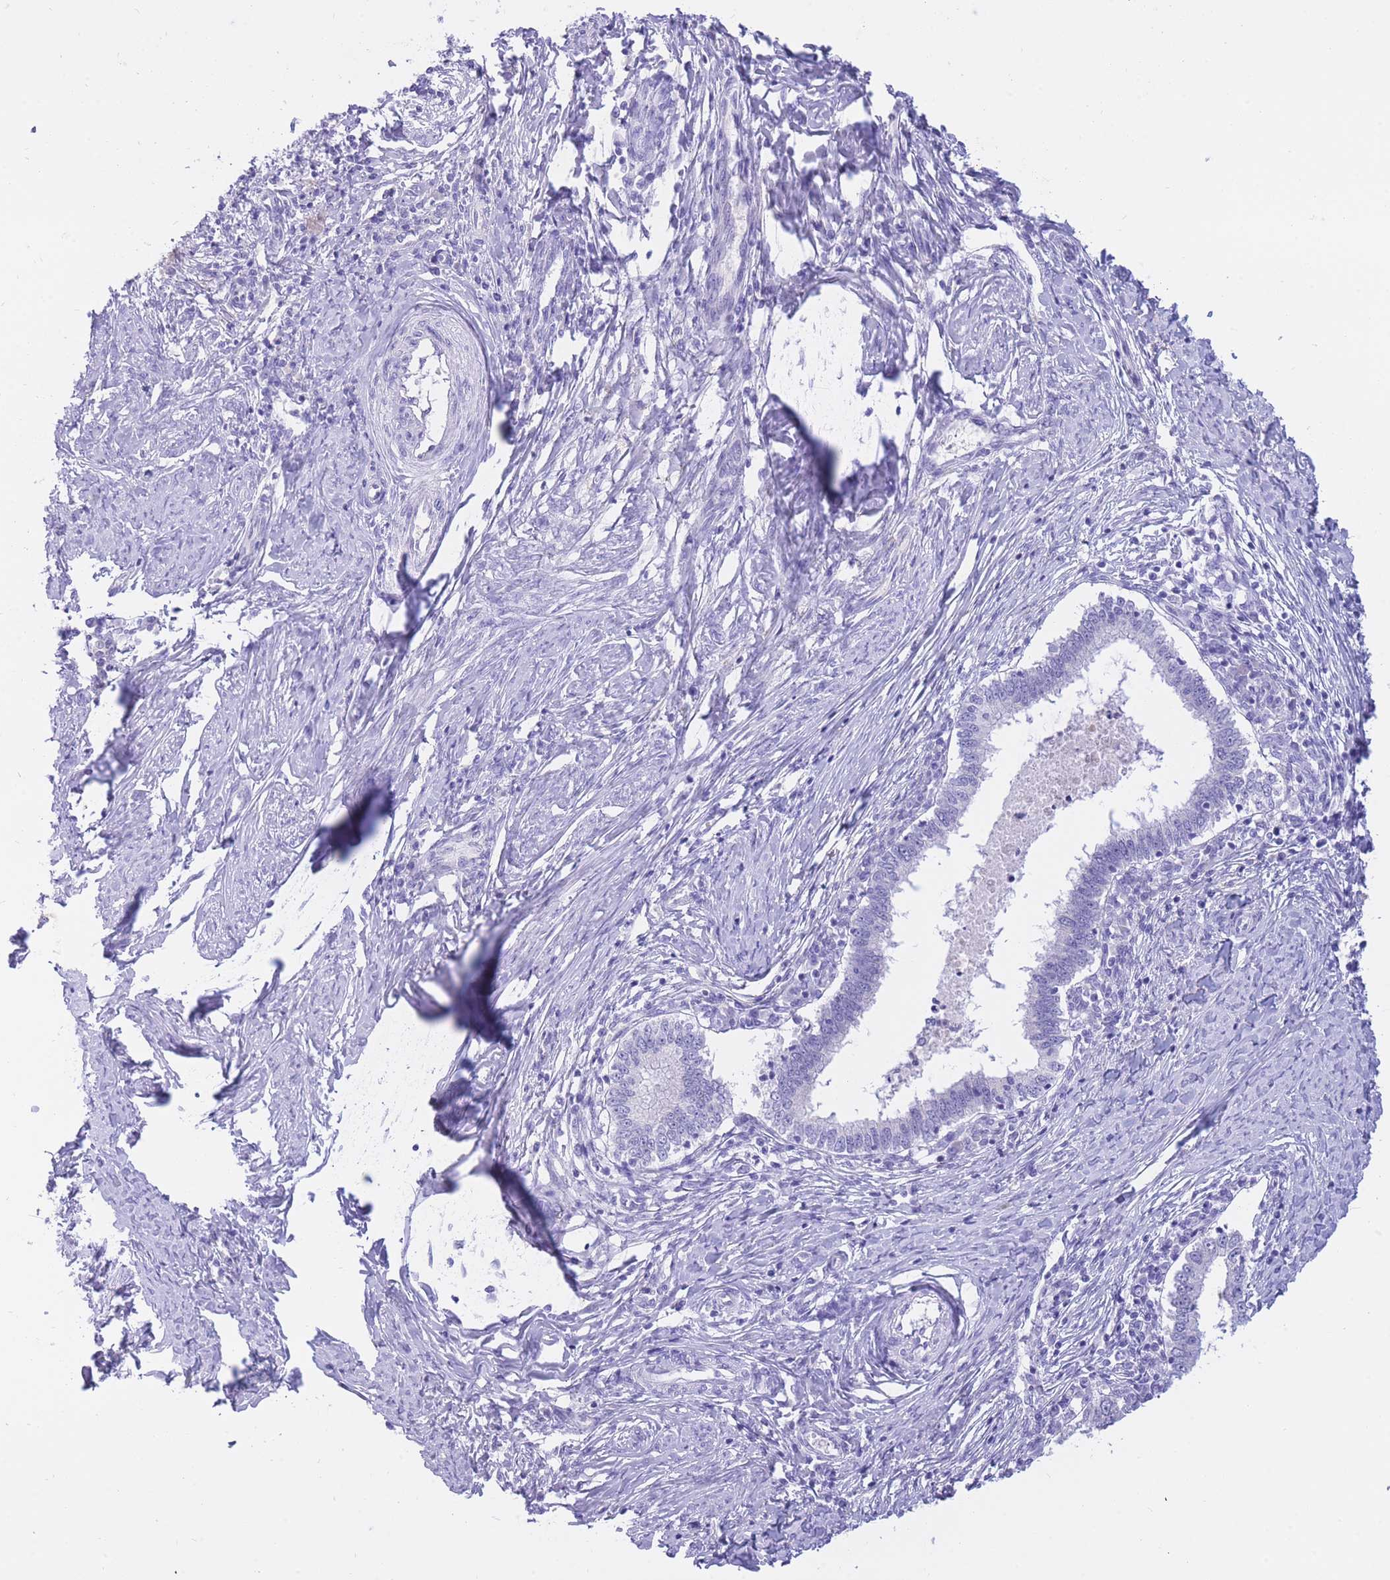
{"staining": {"intensity": "negative", "quantity": "none", "location": "none"}, "tissue": "cervical cancer", "cell_type": "Tumor cells", "image_type": "cancer", "snomed": [{"axis": "morphology", "description": "Adenocarcinoma, NOS"}, {"axis": "topography", "description": "Cervix"}], "caption": "This is a histopathology image of immunohistochemistry (IHC) staining of cervical adenocarcinoma, which shows no staining in tumor cells.", "gene": "SULT1A1", "patient": {"sex": "female", "age": 36}}